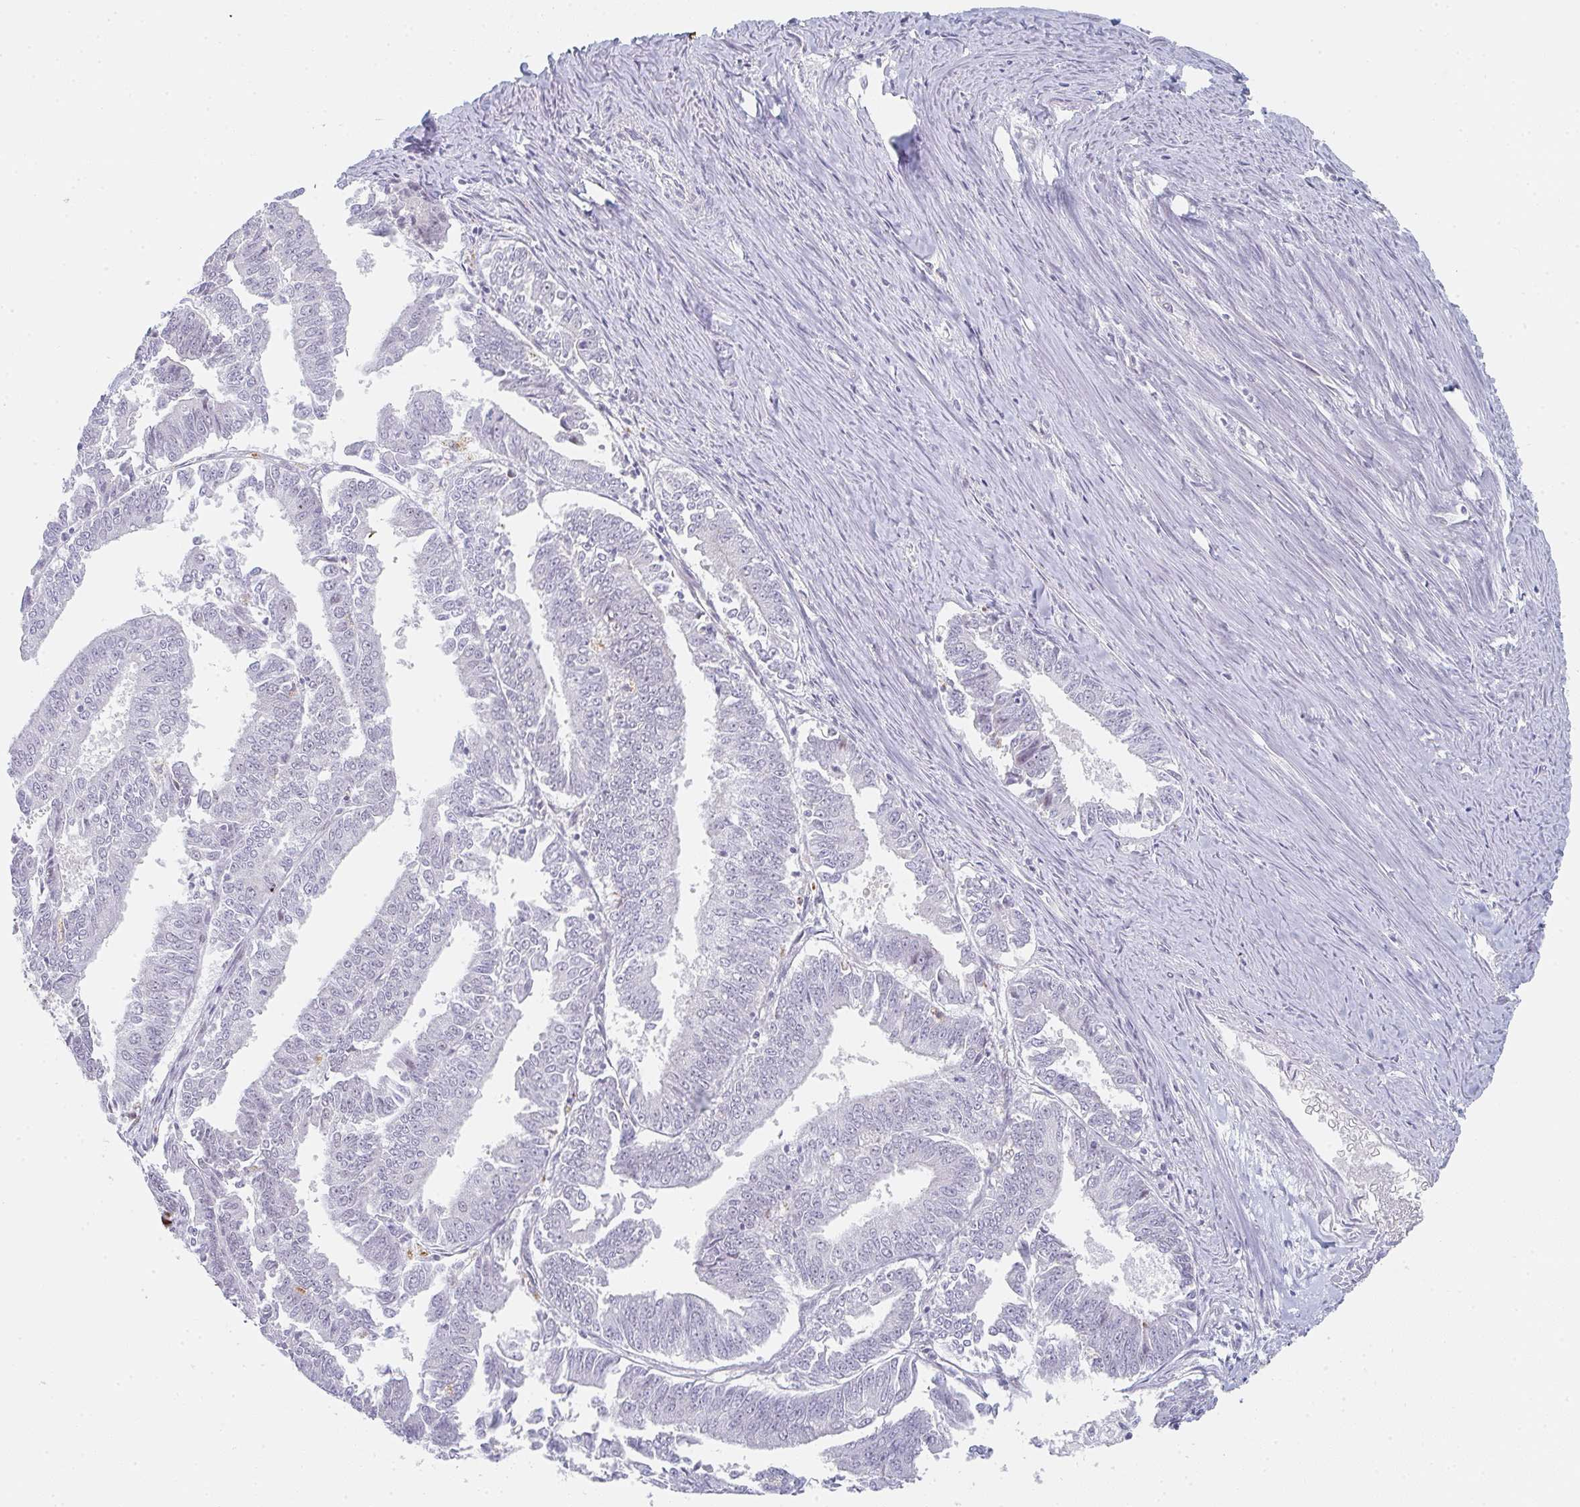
{"staining": {"intensity": "moderate", "quantity": "25%-75%", "location": "nuclear"}, "tissue": "endometrial cancer", "cell_type": "Tumor cells", "image_type": "cancer", "snomed": [{"axis": "morphology", "description": "Adenocarcinoma, NOS"}, {"axis": "topography", "description": "Endometrium"}], "caption": "A brown stain highlights moderate nuclear staining of a protein in human endometrial cancer (adenocarcinoma) tumor cells.", "gene": "POU2AF2", "patient": {"sex": "female", "age": 73}}